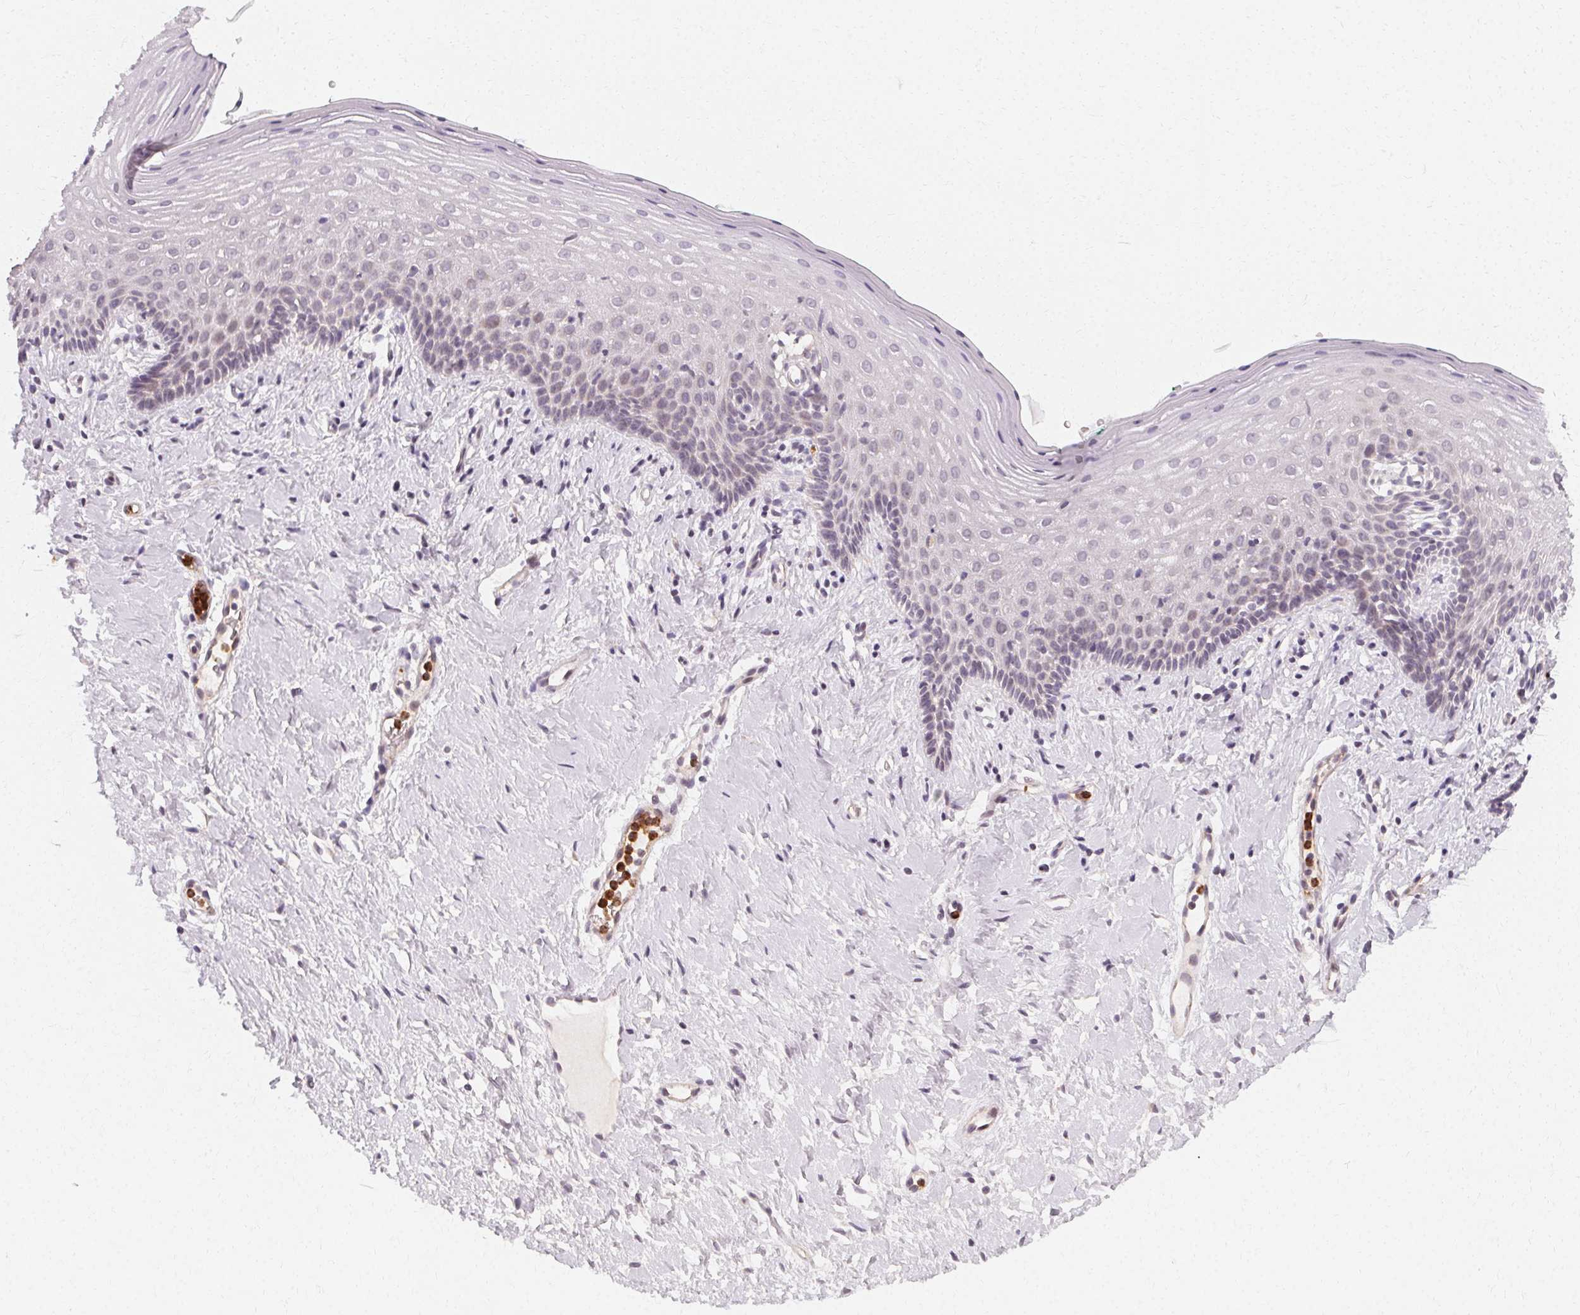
{"staining": {"intensity": "negative", "quantity": "none", "location": "none"}, "tissue": "vagina", "cell_type": "Squamous epithelial cells", "image_type": "normal", "snomed": [{"axis": "morphology", "description": "Normal tissue, NOS"}, {"axis": "topography", "description": "Vagina"}], "caption": "Immunohistochemistry (IHC) histopathology image of unremarkable human vagina stained for a protein (brown), which demonstrates no staining in squamous epithelial cells. Brightfield microscopy of IHC stained with DAB (brown) and hematoxylin (blue), captured at high magnification.", "gene": "CLCNKA", "patient": {"sex": "female", "age": 42}}